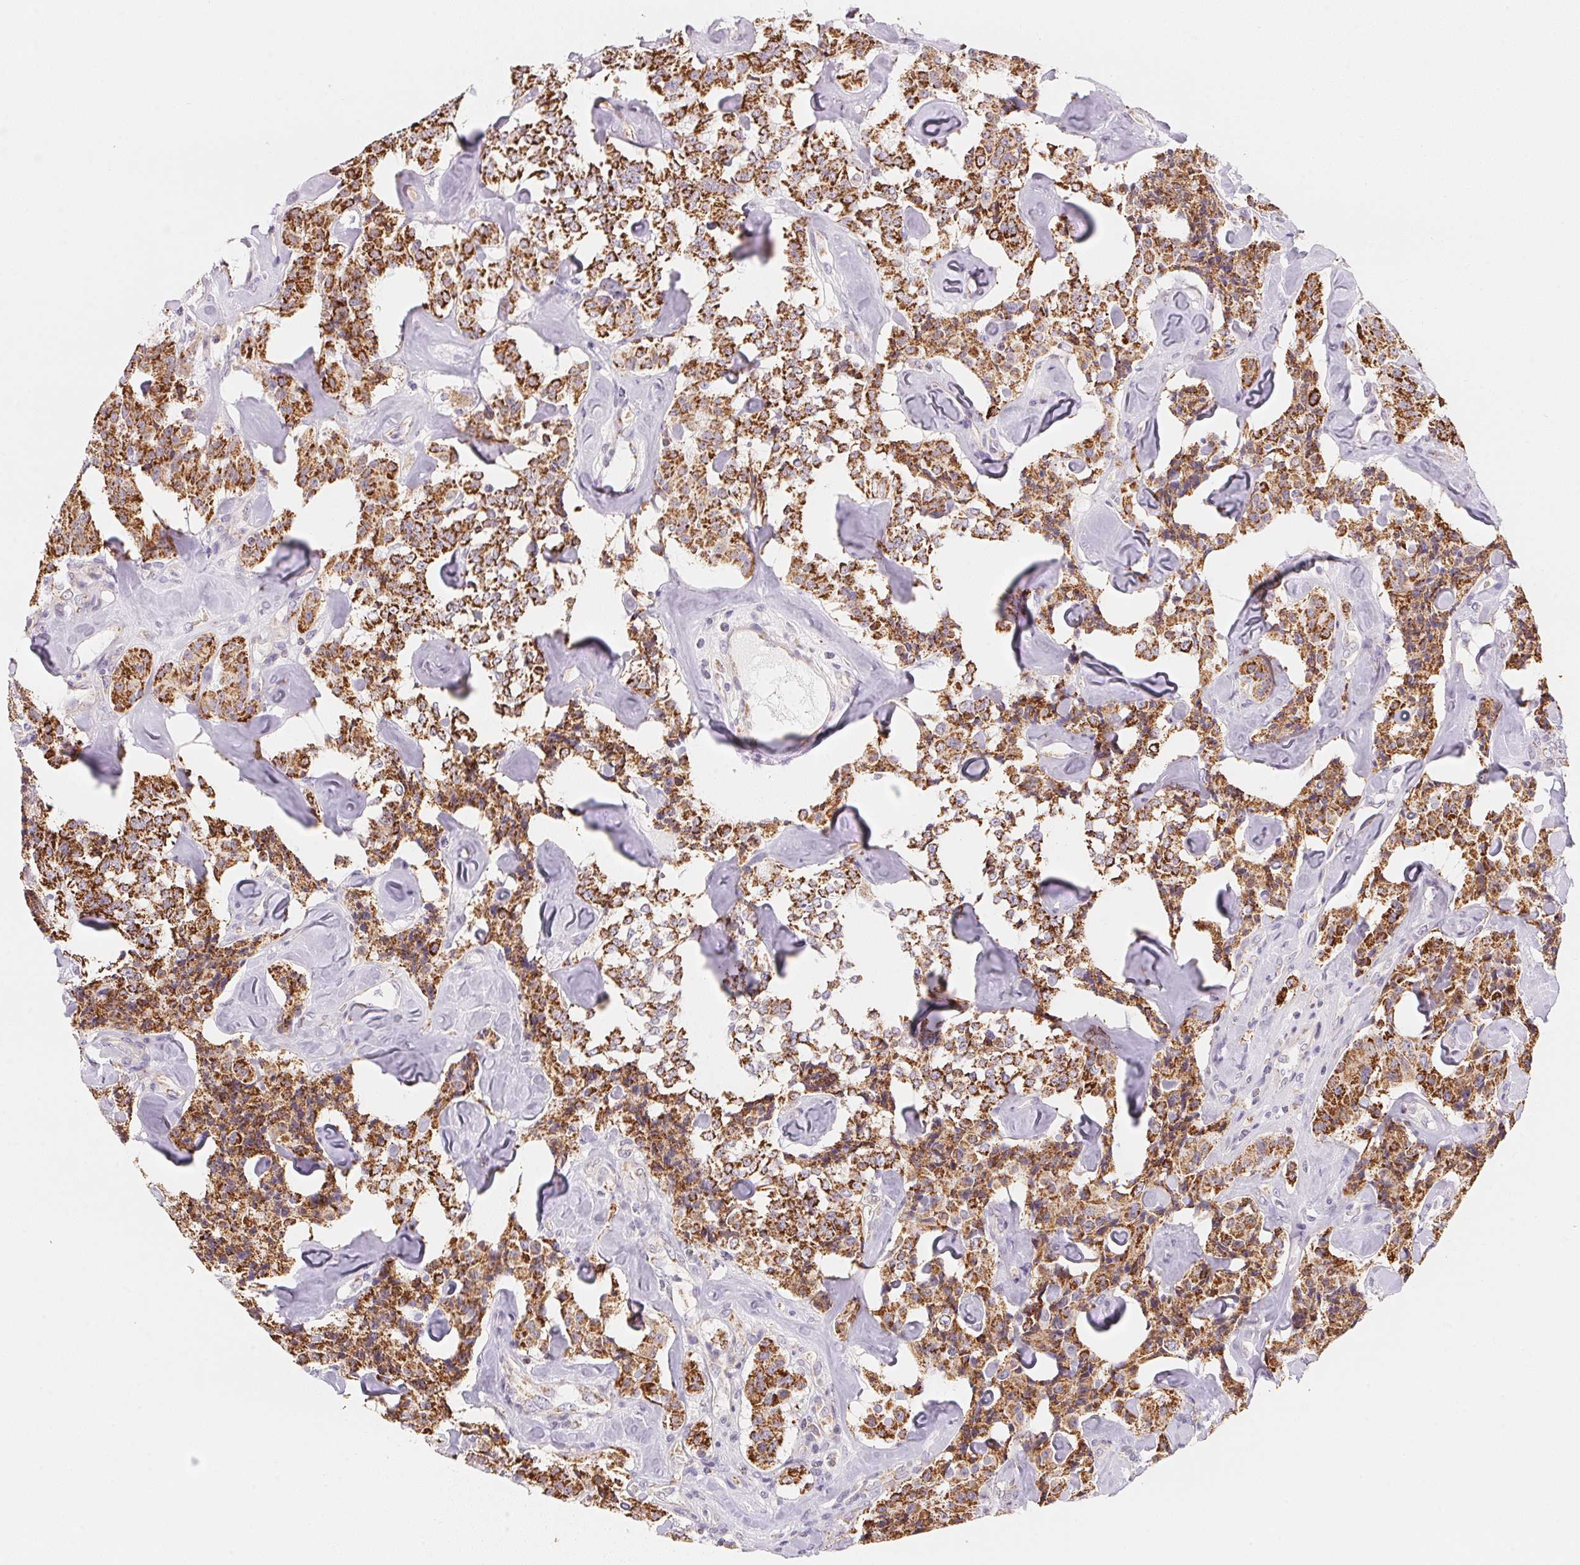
{"staining": {"intensity": "strong", "quantity": ">75%", "location": "cytoplasmic/membranous"}, "tissue": "carcinoid", "cell_type": "Tumor cells", "image_type": "cancer", "snomed": [{"axis": "morphology", "description": "Carcinoid, malignant, NOS"}, {"axis": "topography", "description": "Pancreas"}], "caption": "Carcinoid (malignant) stained with IHC displays strong cytoplasmic/membranous staining in about >75% of tumor cells.", "gene": "GIPC2", "patient": {"sex": "male", "age": 41}}